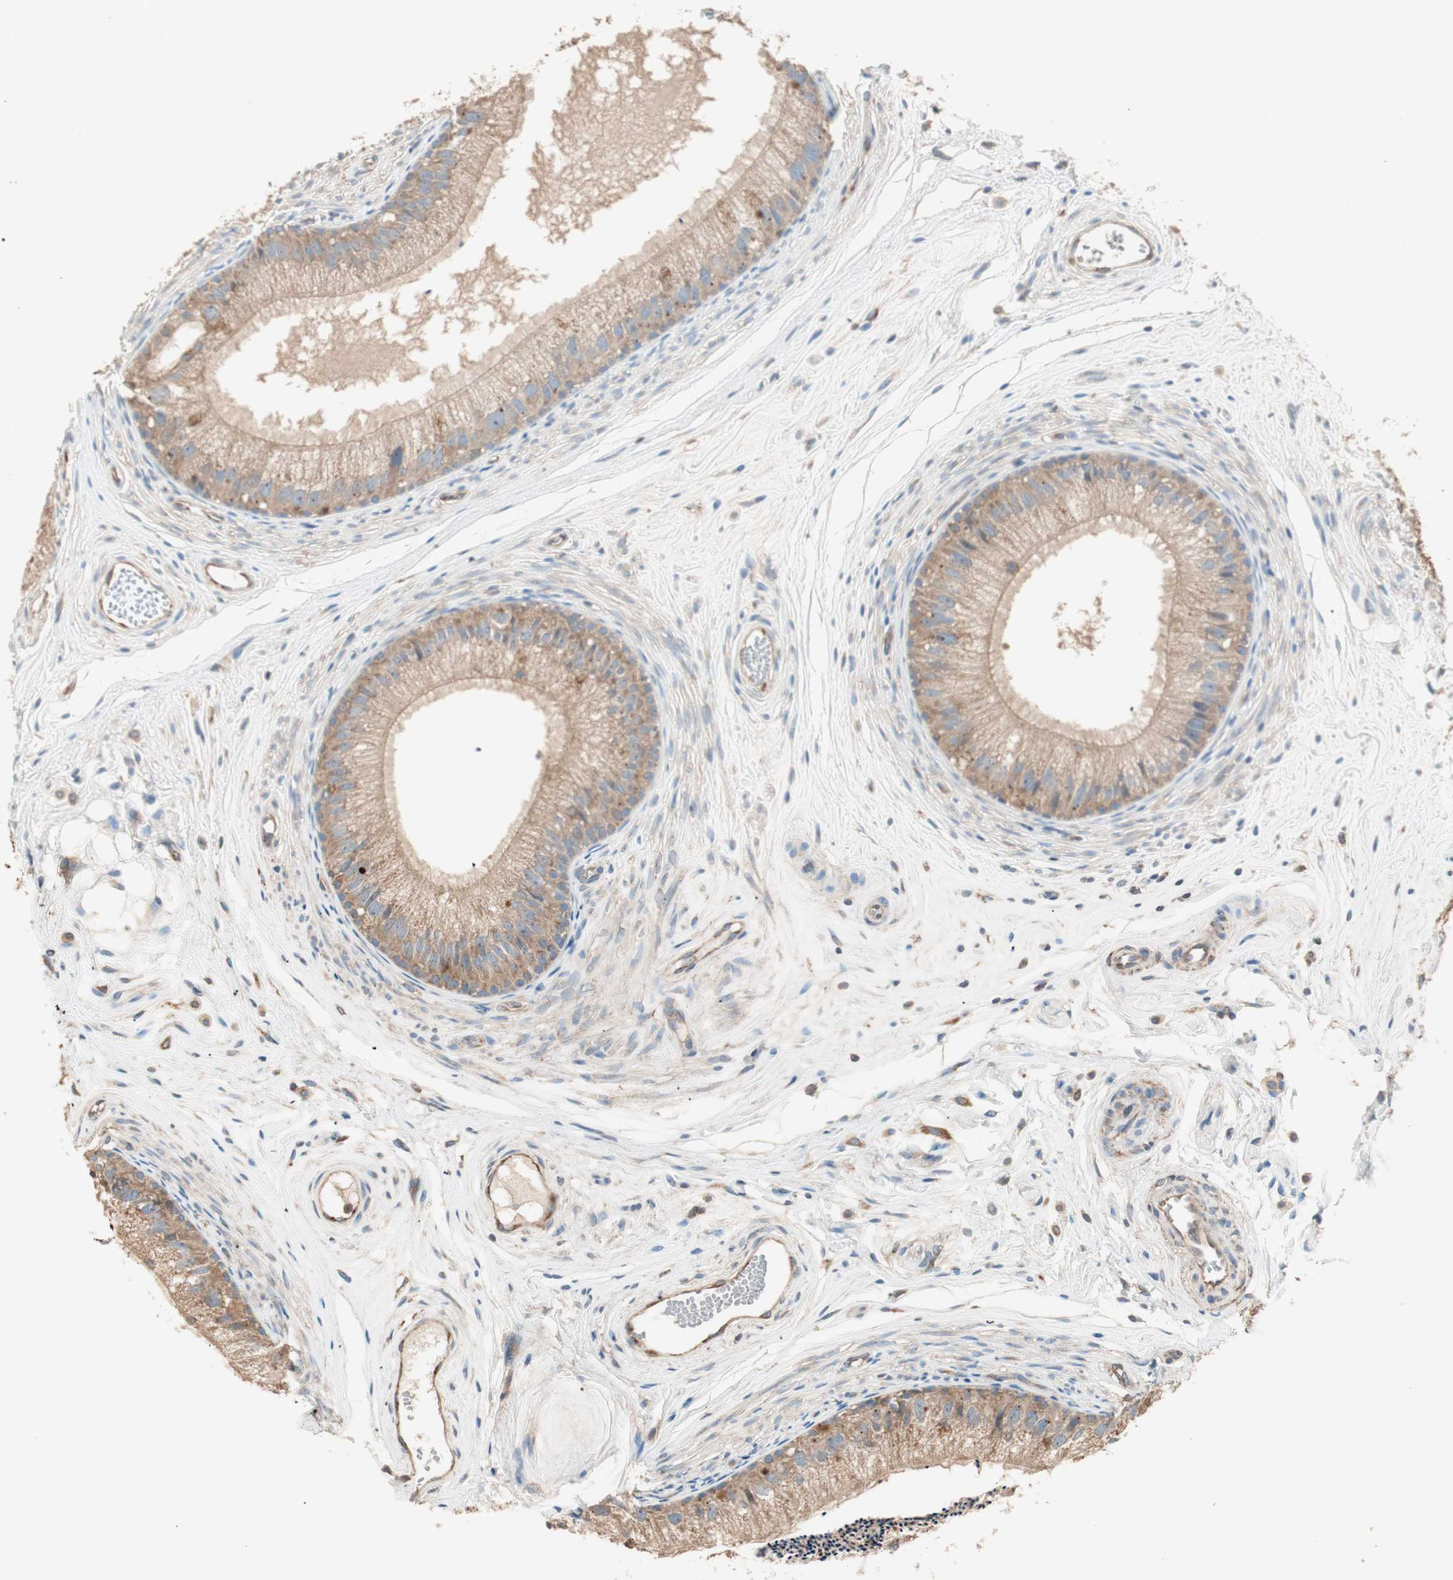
{"staining": {"intensity": "strong", "quantity": ">75%", "location": "cytoplasmic/membranous"}, "tissue": "epididymis", "cell_type": "Glandular cells", "image_type": "normal", "snomed": [{"axis": "morphology", "description": "Normal tissue, NOS"}, {"axis": "topography", "description": "Epididymis"}], "caption": "The histopathology image exhibits immunohistochemical staining of normal epididymis. There is strong cytoplasmic/membranous positivity is identified in about >75% of glandular cells.", "gene": "CC2D1A", "patient": {"sex": "male", "age": 56}}